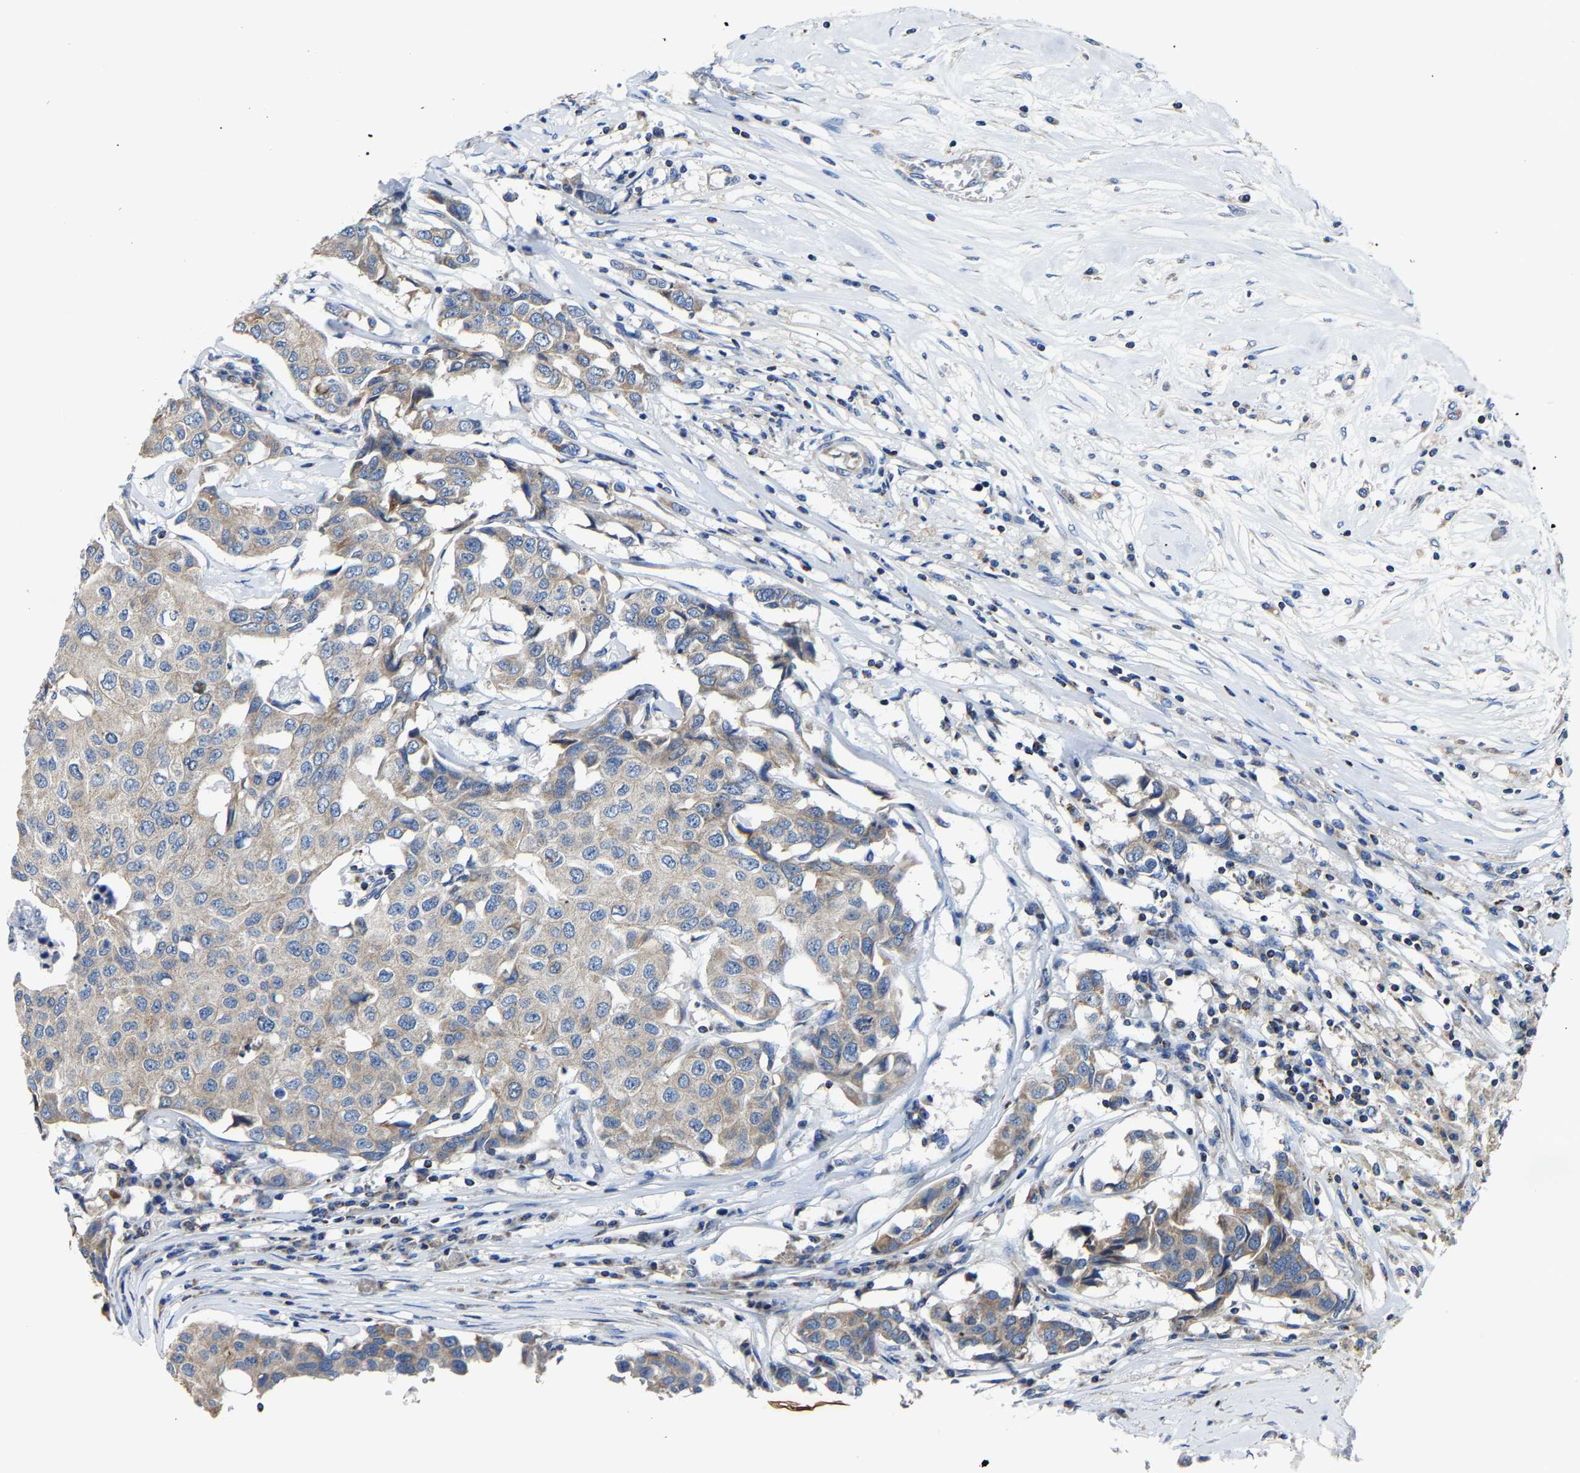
{"staining": {"intensity": "moderate", "quantity": ">75%", "location": "cytoplasmic/membranous"}, "tissue": "breast cancer", "cell_type": "Tumor cells", "image_type": "cancer", "snomed": [{"axis": "morphology", "description": "Duct carcinoma"}, {"axis": "topography", "description": "Breast"}], "caption": "Immunohistochemical staining of invasive ductal carcinoma (breast) reveals medium levels of moderate cytoplasmic/membranous protein positivity in approximately >75% of tumor cells. The staining was performed using DAB (3,3'-diaminobenzidine), with brown indicating positive protein expression. Nuclei are stained blue with hematoxylin.", "gene": "AGK", "patient": {"sex": "female", "age": 80}}